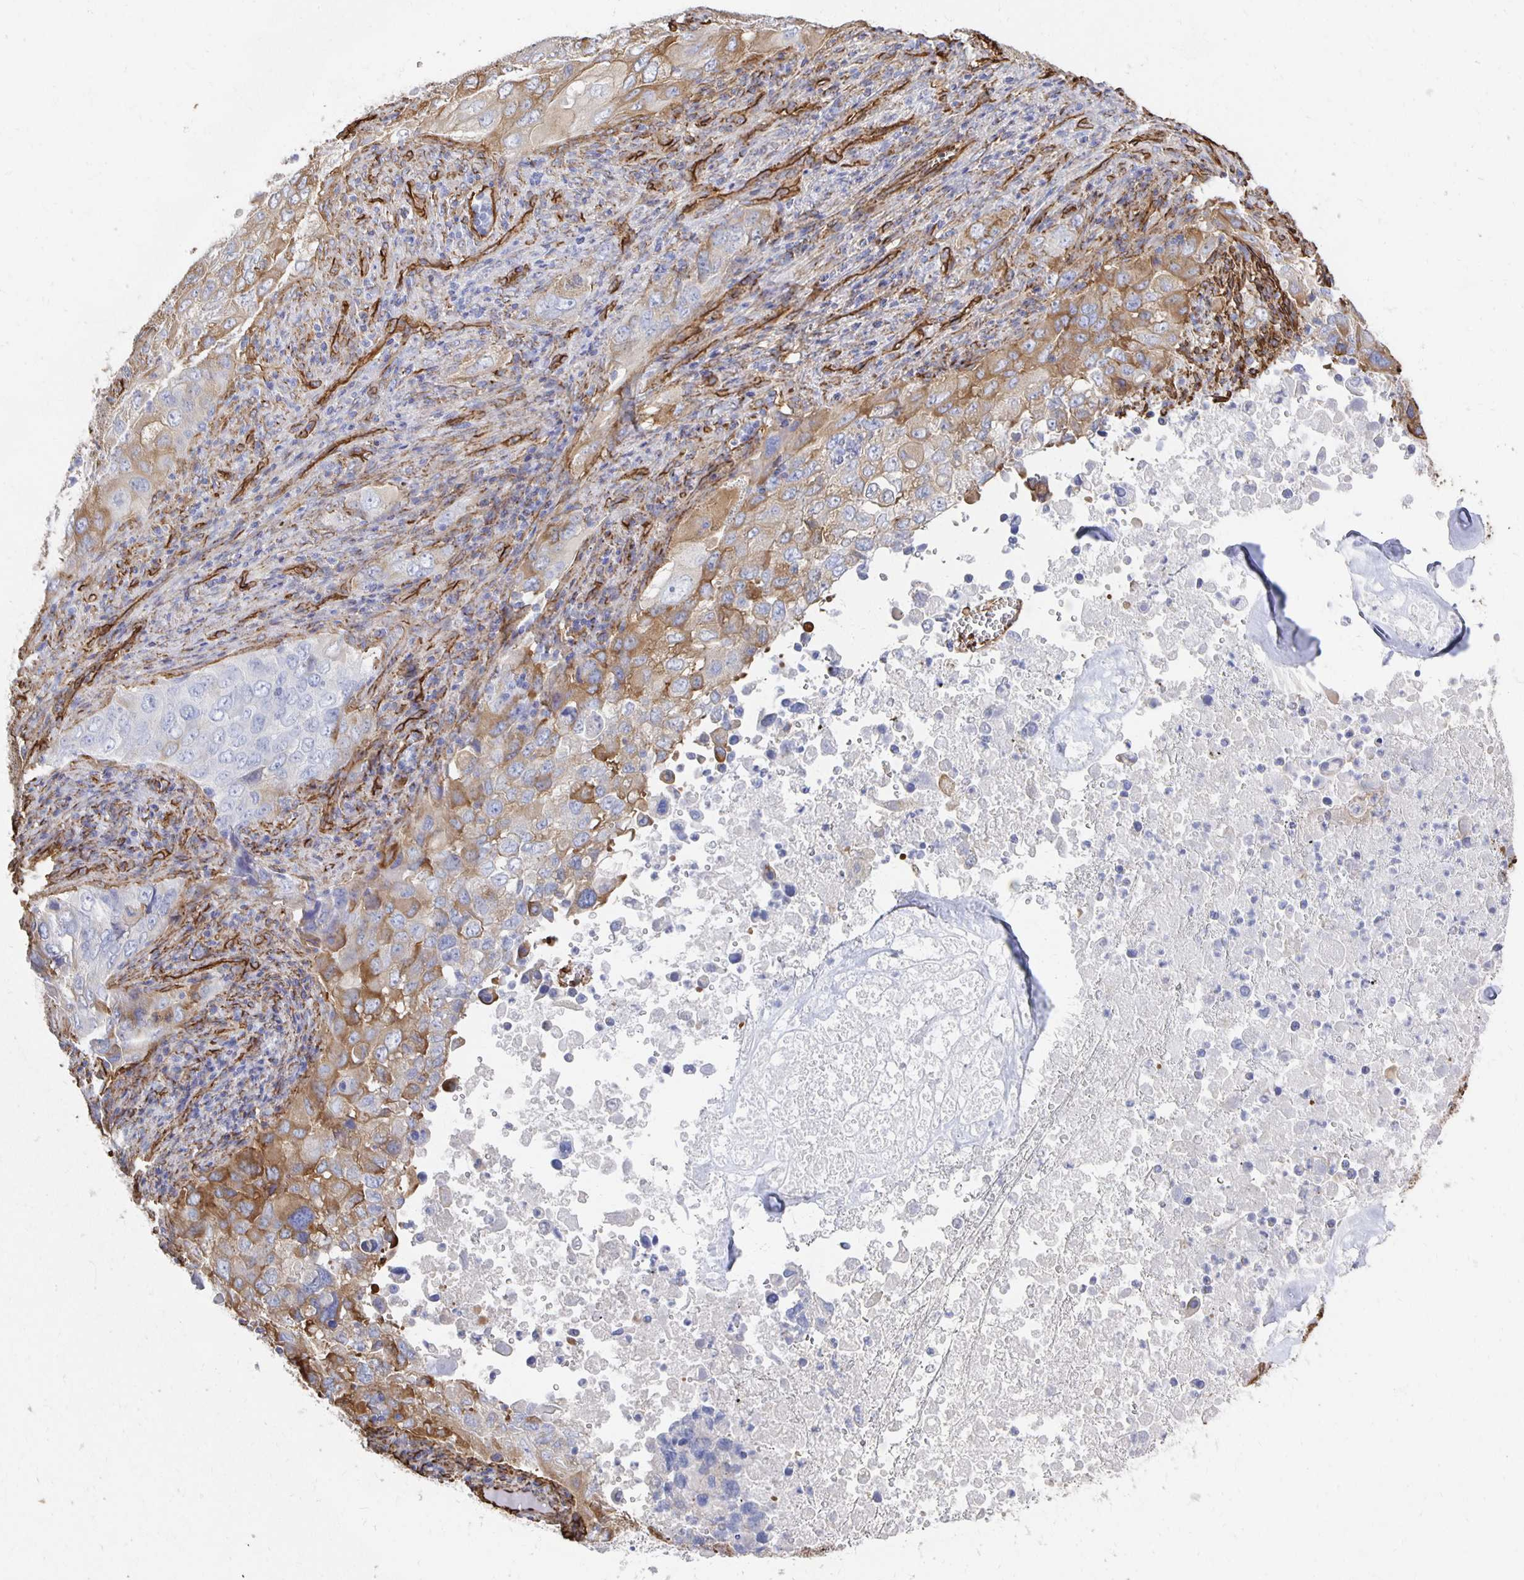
{"staining": {"intensity": "moderate", "quantity": ">75%", "location": "cytoplasmic/membranous"}, "tissue": "lung cancer", "cell_type": "Tumor cells", "image_type": "cancer", "snomed": [{"axis": "morphology", "description": "Adenocarcinoma, NOS"}, {"axis": "morphology", "description": "Adenocarcinoma, metastatic, NOS"}, {"axis": "topography", "description": "Lymph node"}, {"axis": "topography", "description": "Lung"}], "caption": "Lung metastatic adenocarcinoma was stained to show a protein in brown. There is medium levels of moderate cytoplasmic/membranous positivity in approximately >75% of tumor cells. The protein of interest is stained brown, and the nuclei are stained in blue (DAB (3,3'-diaminobenzidine) IHC with brightfield microscopy, high magnification).", "gene": "VIPR2", "patient": {"sex": "female", "age": 42}}